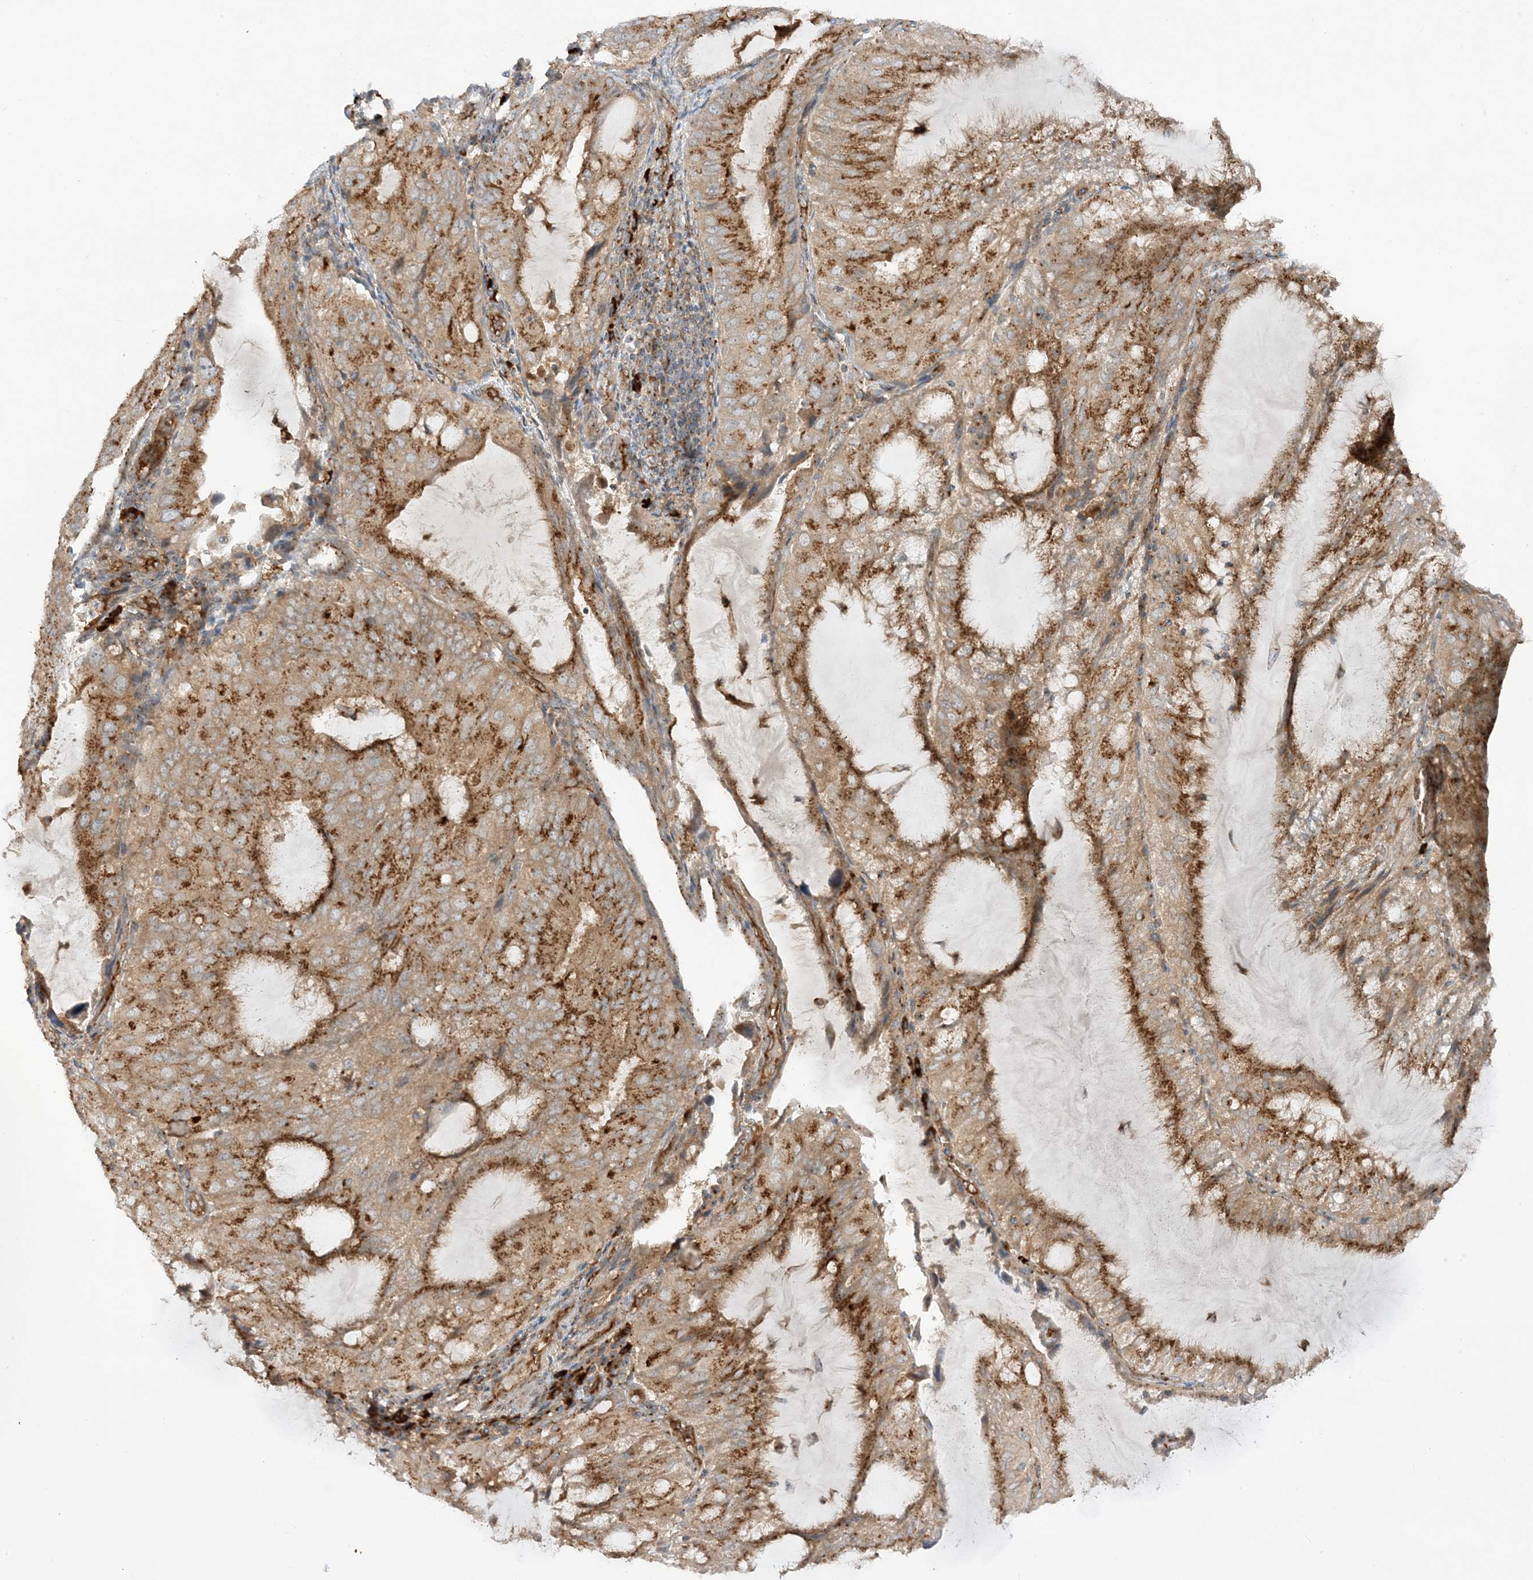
{"staining": {"intensity": "moderate", "quantity": ">75%", "location": "cytoplasmic/membranous"}, "tissue": "endometrial cancer", "cell_type": "Tumor cells", "image_type": "cancer", "snomed": [{"axis": "morphology", "description": "Adenocarcinoma, NOS"}, {"axis": "topography", "description": "Endometrium"}], "caption": "Human endometrial cancer (adenocarcinoma) stained with a protein marker displays moderate staining in tumor cells.", "gene": "RPP40", "patient": {"sex": "female", "age": 81}}